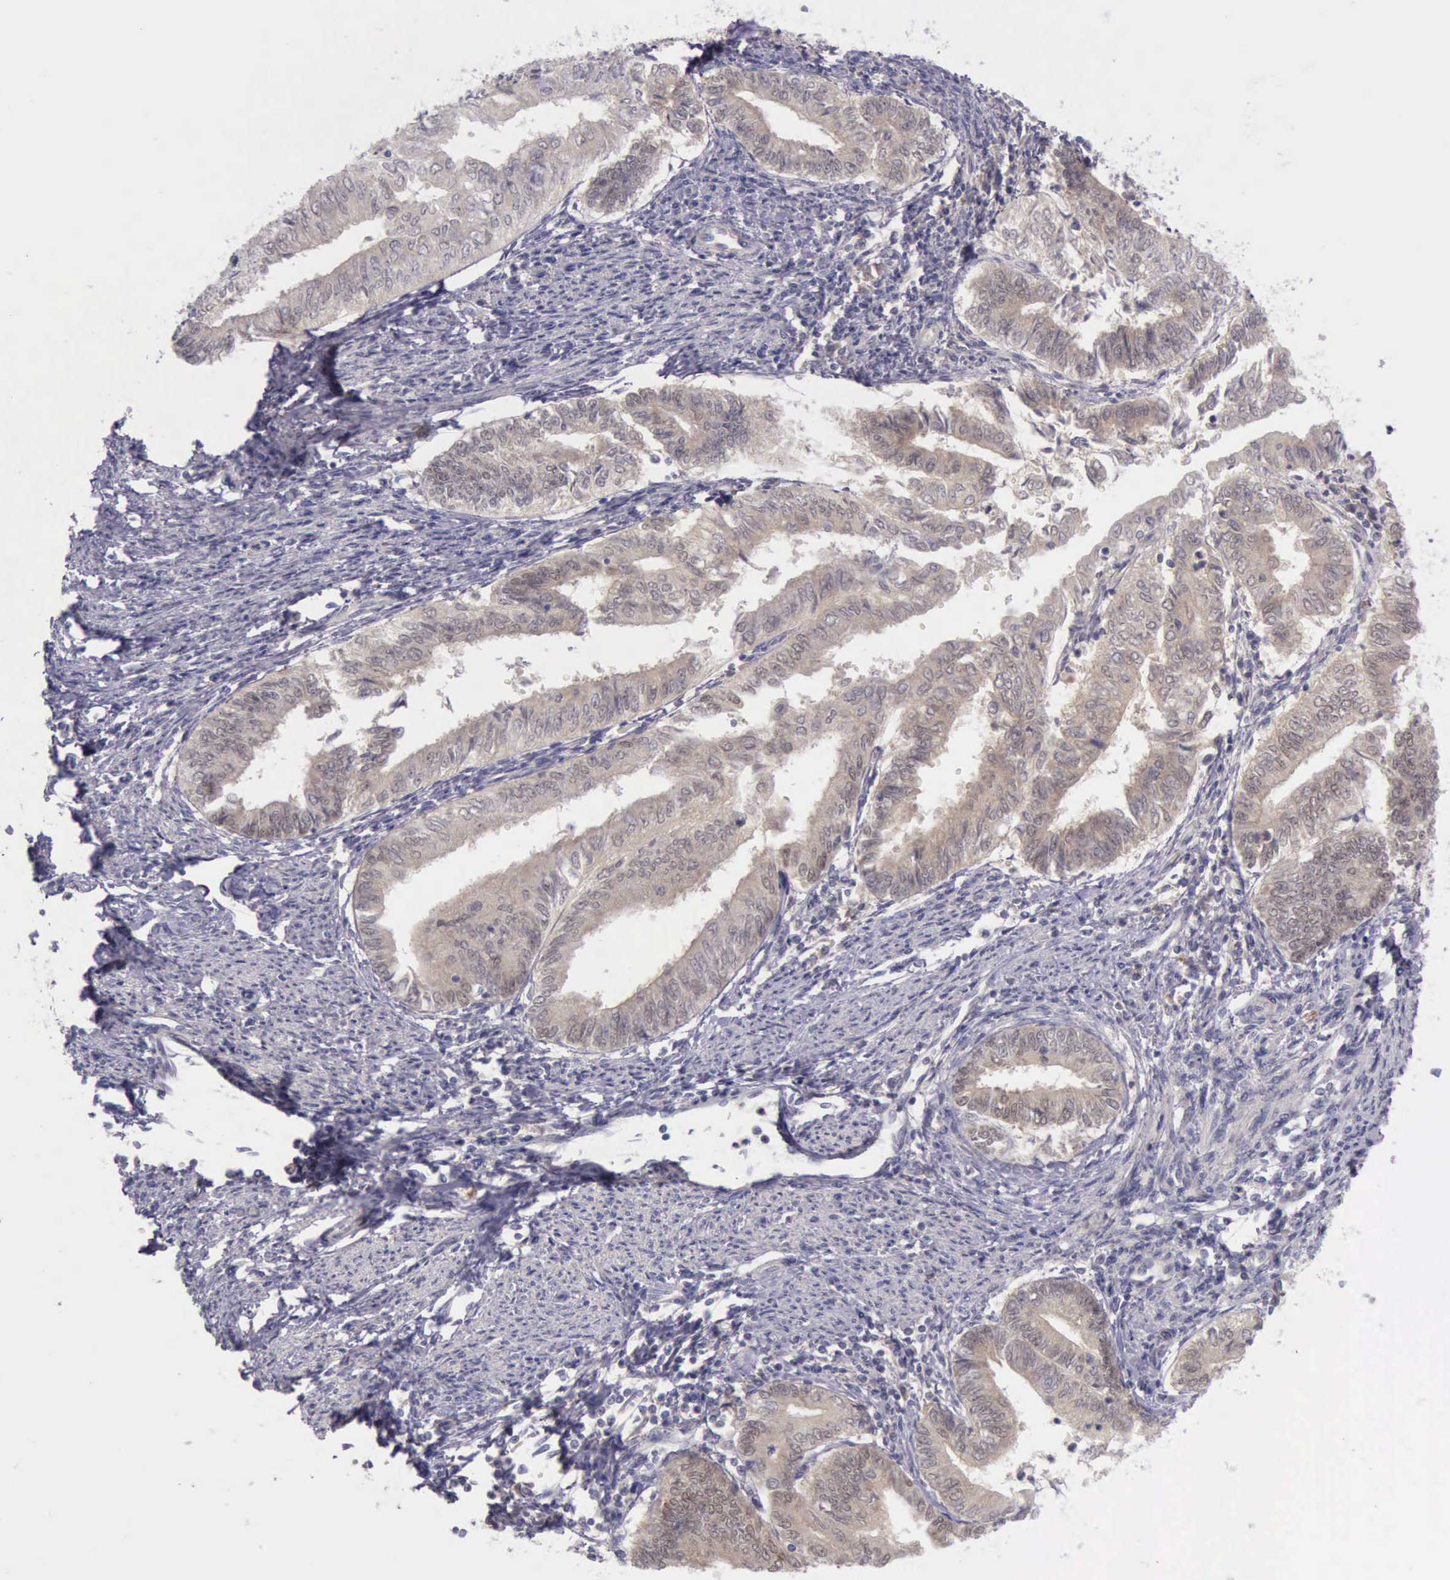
{"staining": {"intensity": "weak", "quantity": ">75%", "location": "cytoplasmic/membranous"}, "tissue": "endometrial cancer", "cell_type": "Tumor cells", "image_type": "cancer", "snomed": [{"axis": "morphology", "description": "Adenocarcinoma, NOS"}, {"axis": "topography", "description": "Endometrium"}], "caption": "Endometrial cancer stained for a protein shows weak cytoplasmic/membranous positivity in tumor cells.", "gene": "ARNT2", "patient": {"sex": "female", "age": 66}}